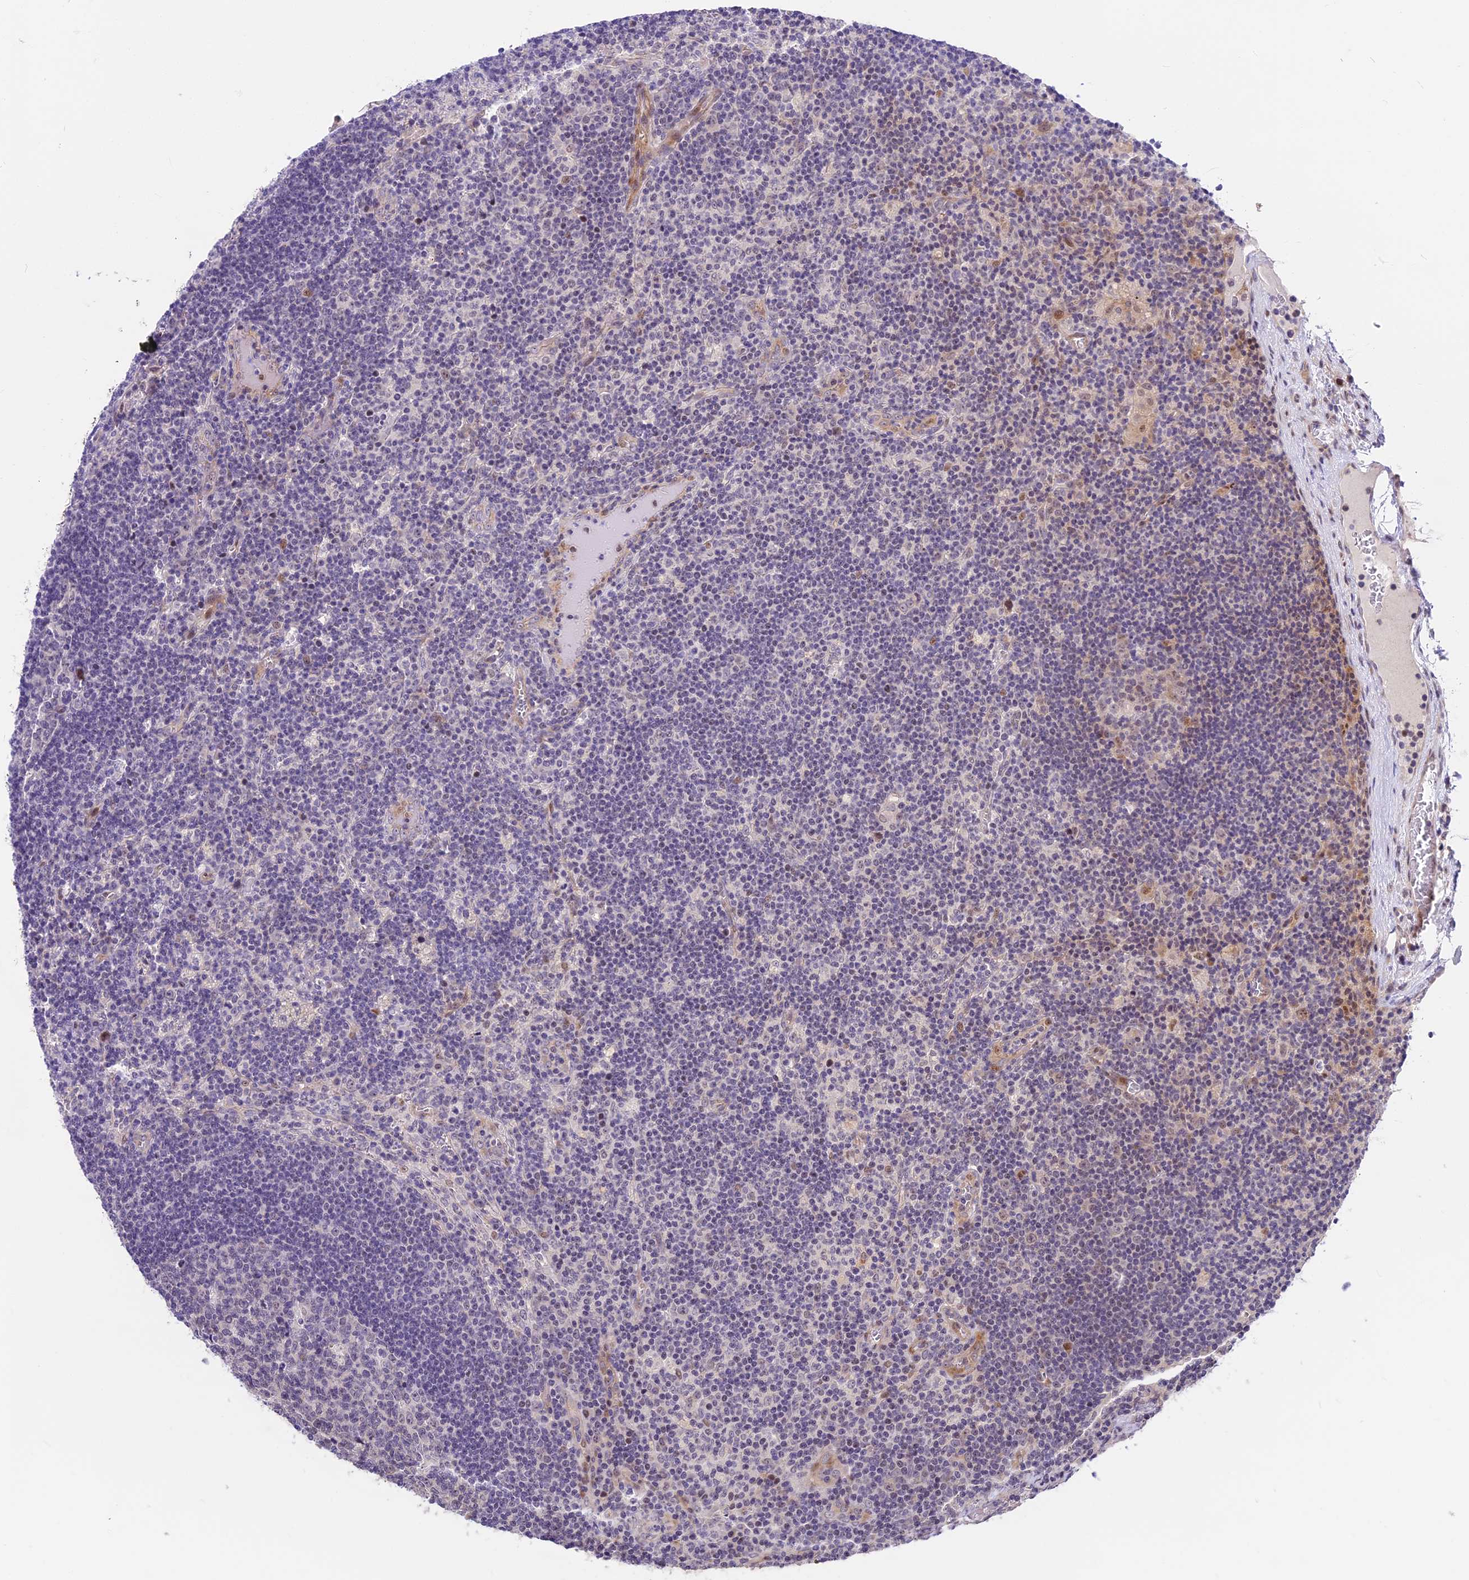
{"staining": {"intensity": "negative", "quantity": "none", "location": "none"}, "tissue": "lymph node", "cell_type": "Germinal center cells", "image_type": "normal", "snomed": [{"axis": "morphology", "description": "Normal tissue, NOS"}, {"axis": "topography", "description": "Lymph node"}], "caption": "A photomicrograph of lymph node stained for a protein displays no brown staining in germinal center cells.", "gene": "MIDN", "patient": {"sex": "male", "age": 58}}